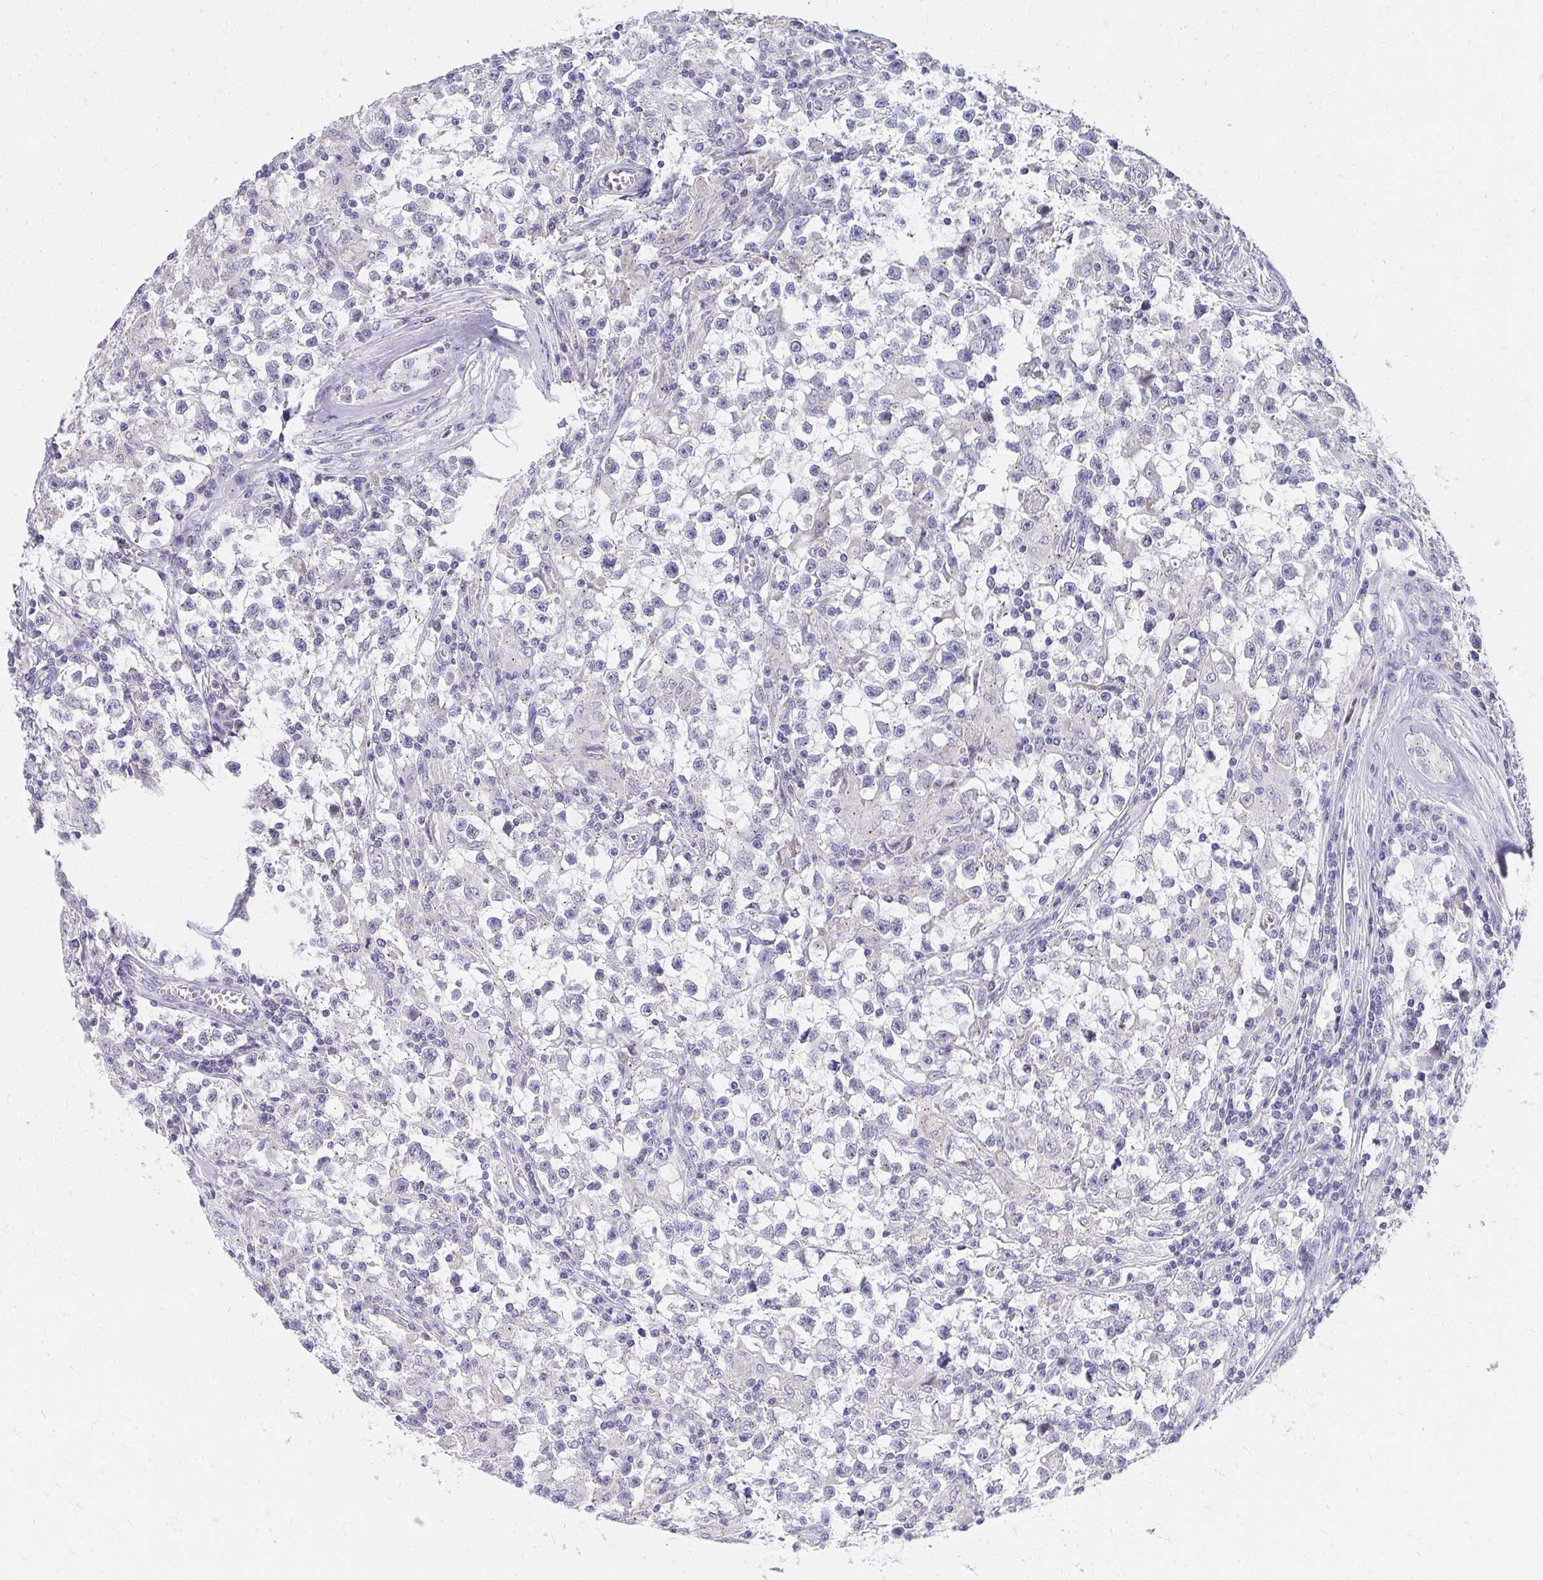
{"staining": {"intensity": "negative", "quantity": "none", "location": "none"}, "tissue": "testis cancer", "cell_type": "Tumor cells", "image_type": "cancer", "snomed": [{"axis": "morphology", "description": "Seminoma, NOS"}, {"axis": "topography", "description": "Testis"}], "caption": "Tumor cells show no significant expression in seminoma (testis). (DAB (3,3'-diaminobenzidine) immunohistochemistry (IHC), high magnification).", "gene": "TMPRSS2", "patient": {"sex": "male", "age": 31}}